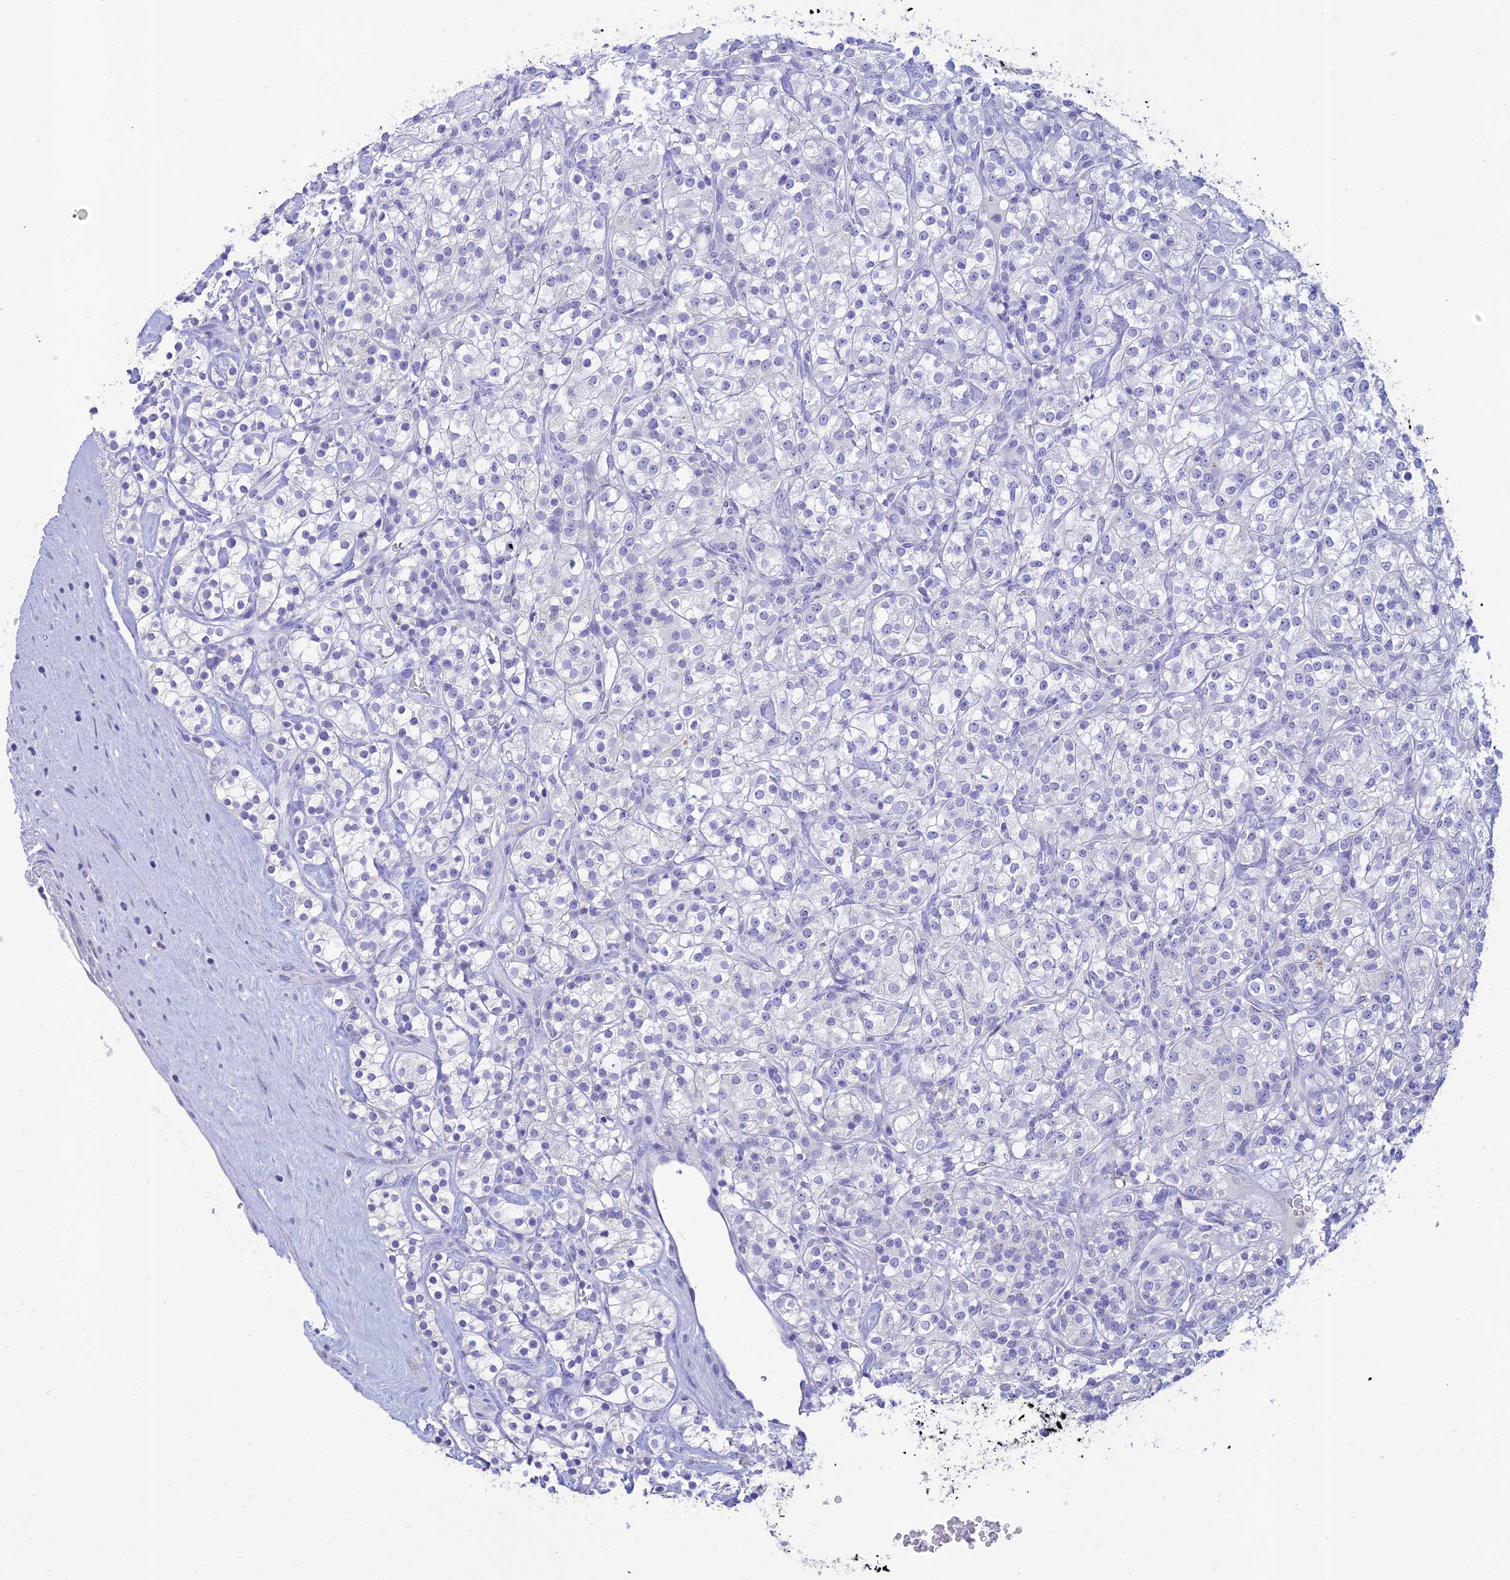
{"staining": {"intensity": "negative", "quantity": "none", "location": "none"}, "tissue": "renal cancer", "cell_type": "Tumor cells", "image_type": "cancer", "snomed": [{"axis": "morphology", "description": "Adenocarcinoma, NOS"}, {"axis": "topography", "description": "Kidney"}], "caption": "A high-resolution image shows immunohistochemistry (IHC) staining of adenocarcinoma (renal), which exhibits no significant positivity in tumor cells.", "gene": "MAL2", "patient": {"sex": "male", "age": 77}}